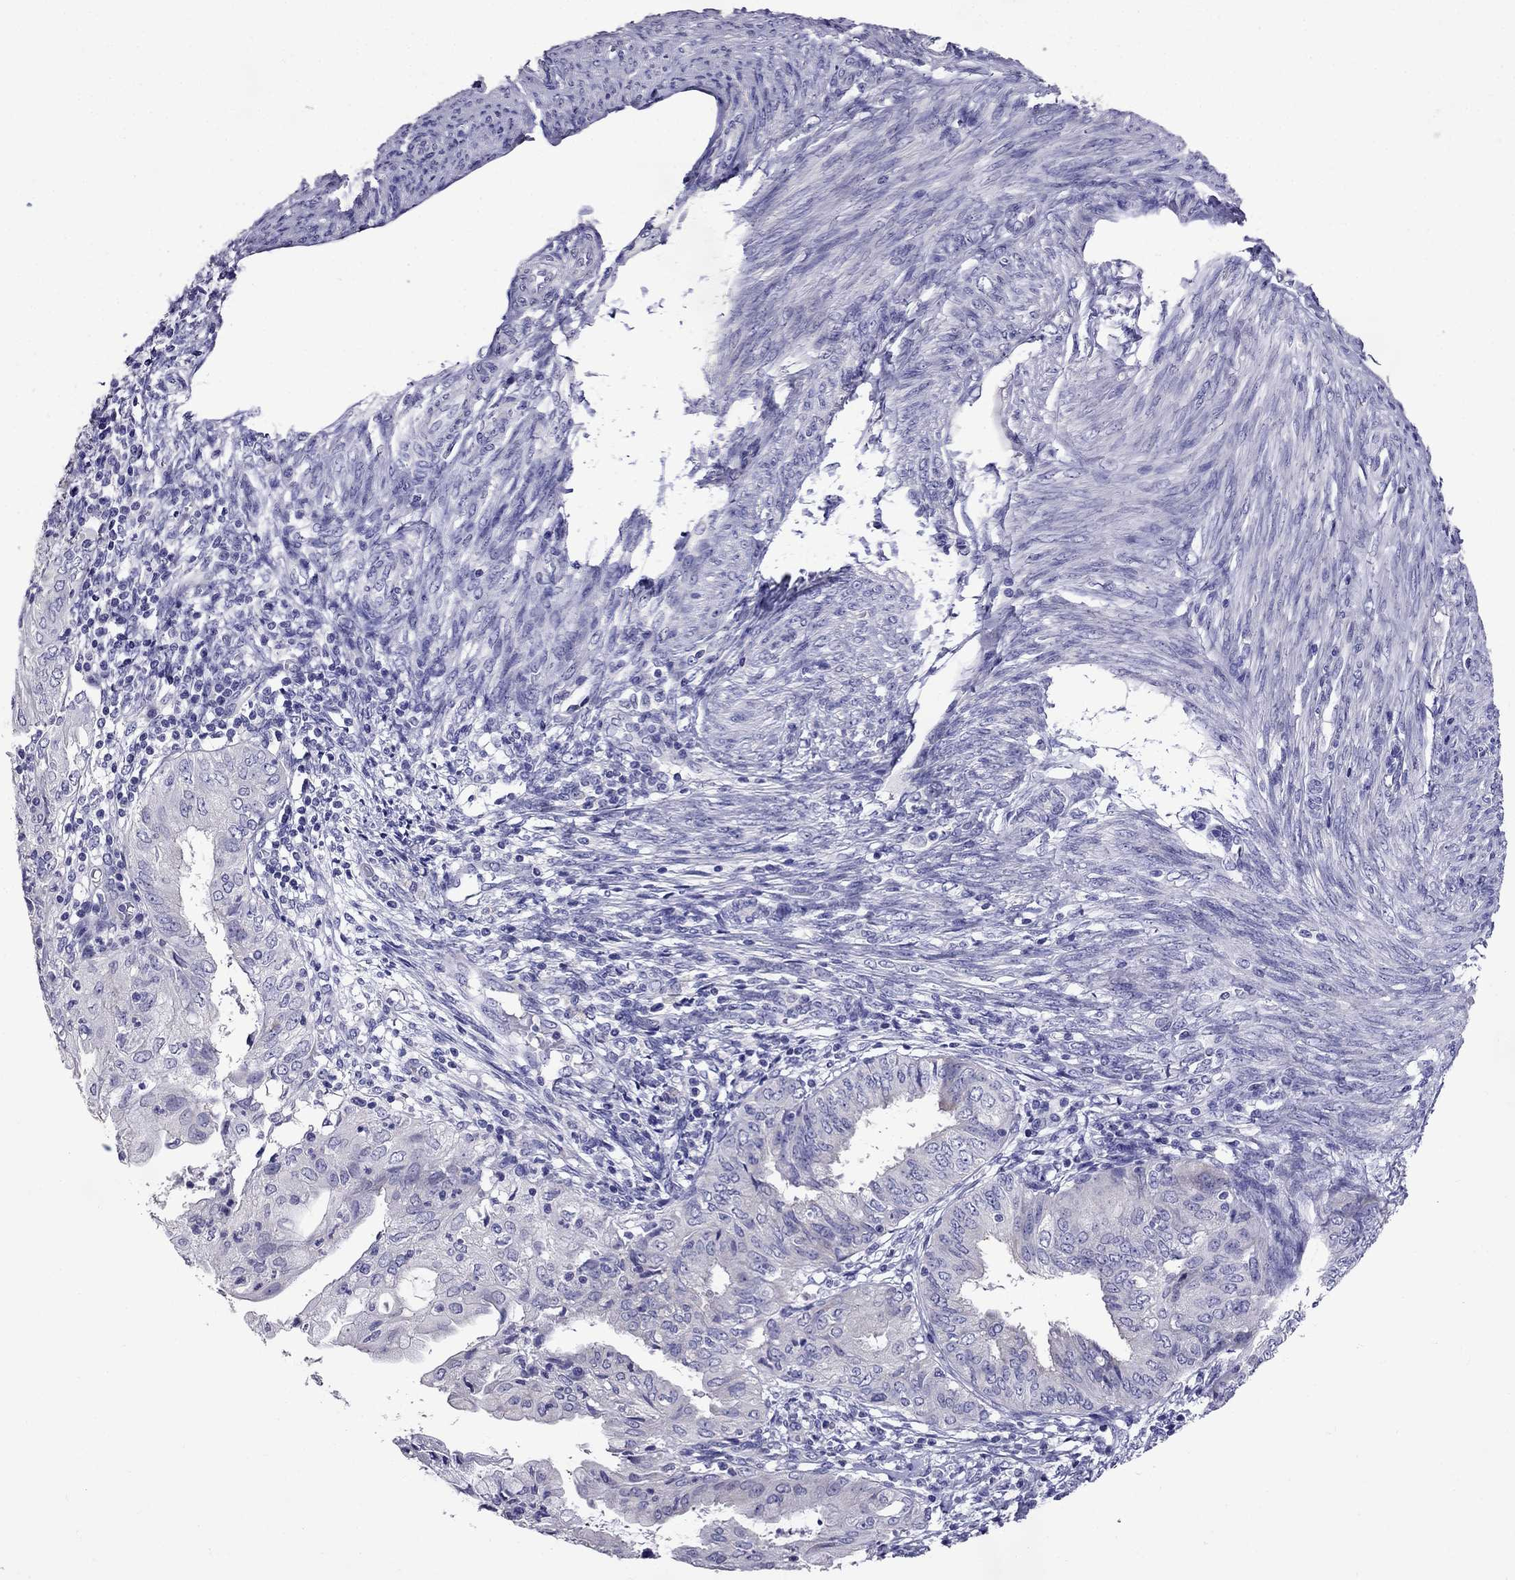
{"staining": {"intensity": "negative", "quantity": "none", "location": "none"}, "tissue": "endometrial cancer", "cell_type": "Tumor cells", "image_type": "cancer", "snomed": [{"axis": "morphology", "description": "Adenocarcinoma, NOS"}, {"axis": "topography", "description": "Endometrium"}], "caption": "Immunohistochemistry (IHC) image of neoplastic tissue: adenocarcinoma (endometrial) stained with DAB (3,3'-diaminobenzidine) exhibits no significant protein positivity in tumor cells.", "gene": "OXCT2", "patient": {"sex": "female", "age": 68}}